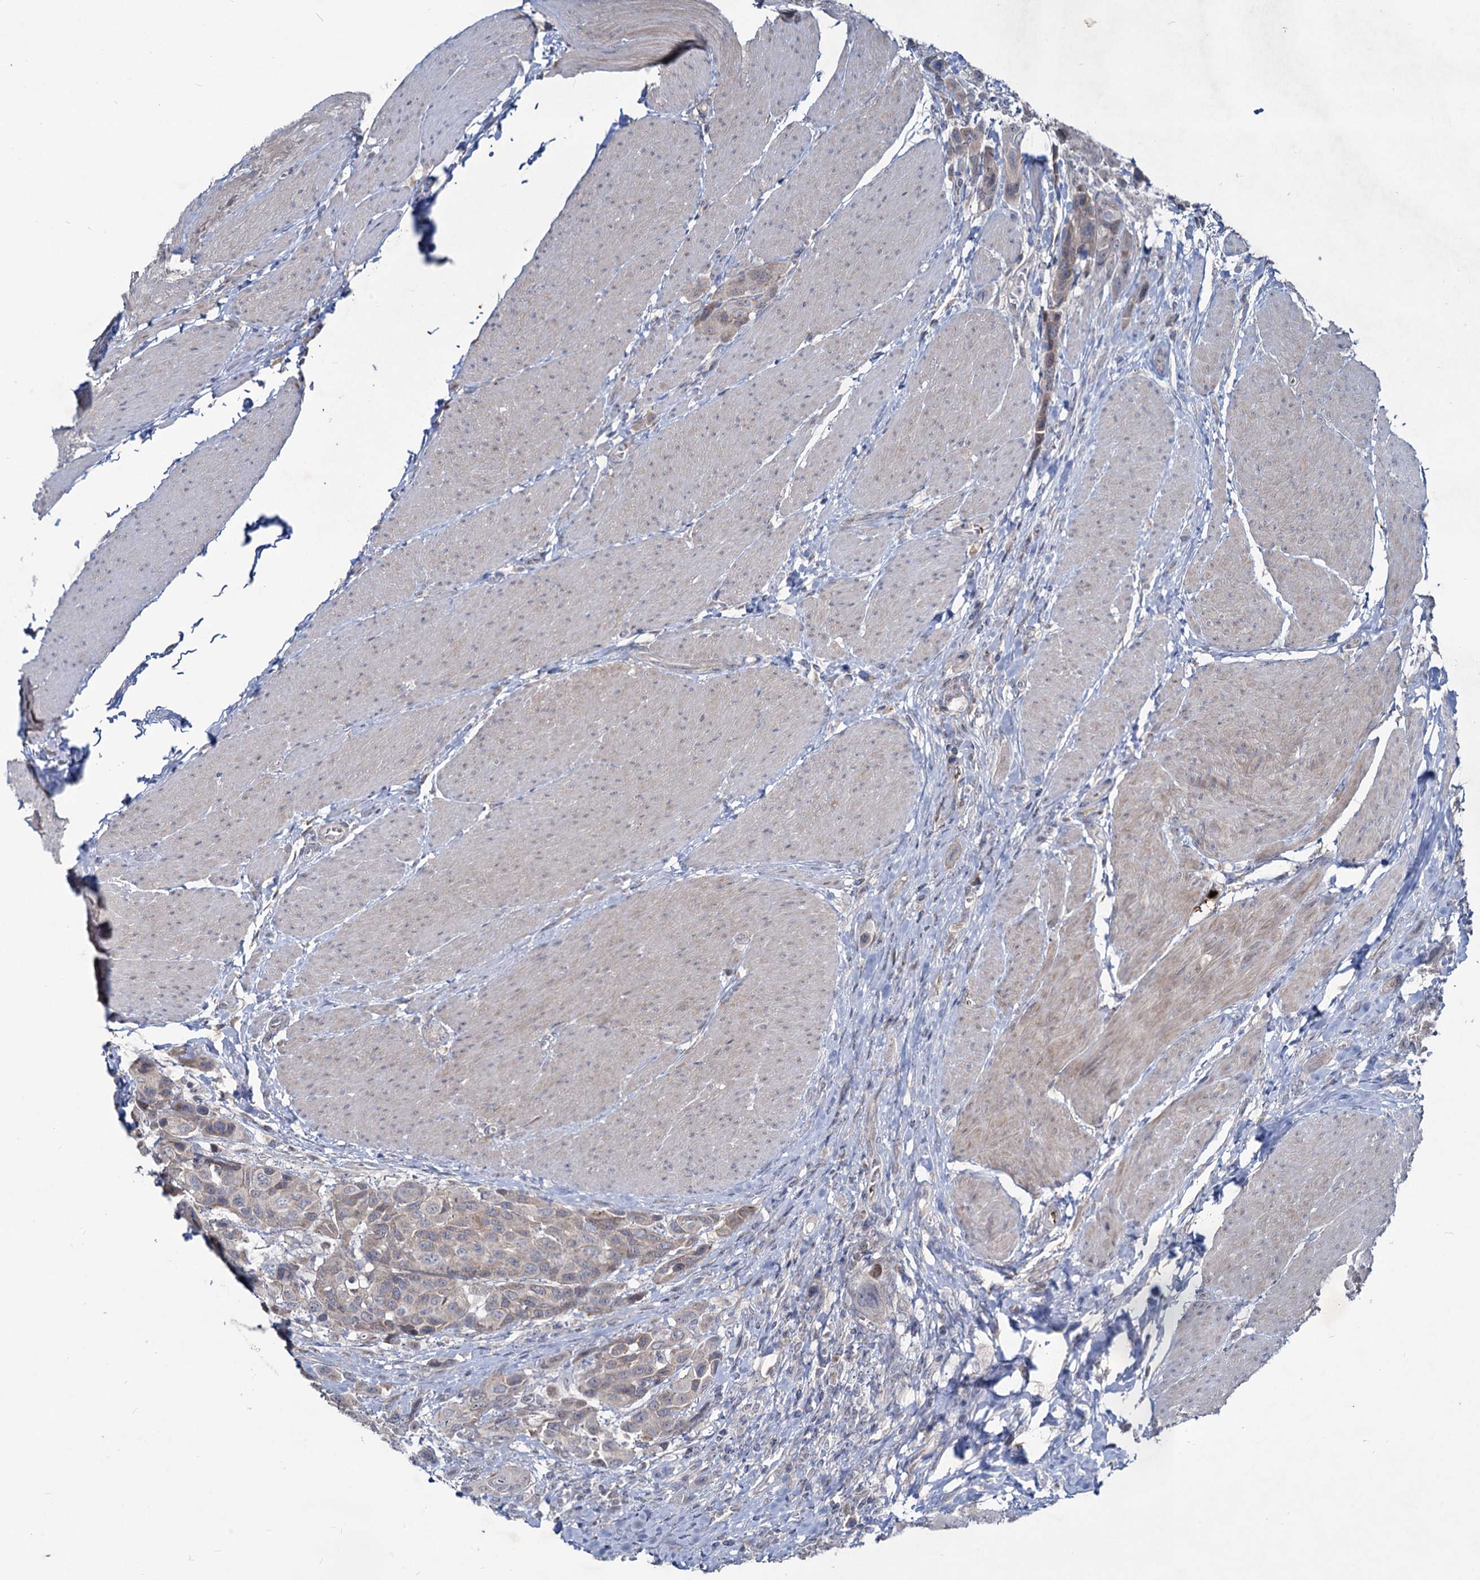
{"staining": {"intensity": "weak", "quantity": "25%-75%", "location": "cytoplasmic/membranous"}, "tissue": "urothelial cancer", "cell_type": "Tumor cells", "image_type": "cancer", "snomed": [{"axis": "morphology", "description": "Urothelial carcinoma, High grade"}, {"axis": "topography", "description": "Urinary bladder"}], "caption": "High-grade urothelial carcinoma stained with a brown dye demonstrates weak cytoplasmic/membranous positive positivity in approximately 25%-75% of tumor cells.", "gene": "RNF6", "patient": {"sex": "male", "age": 50}}